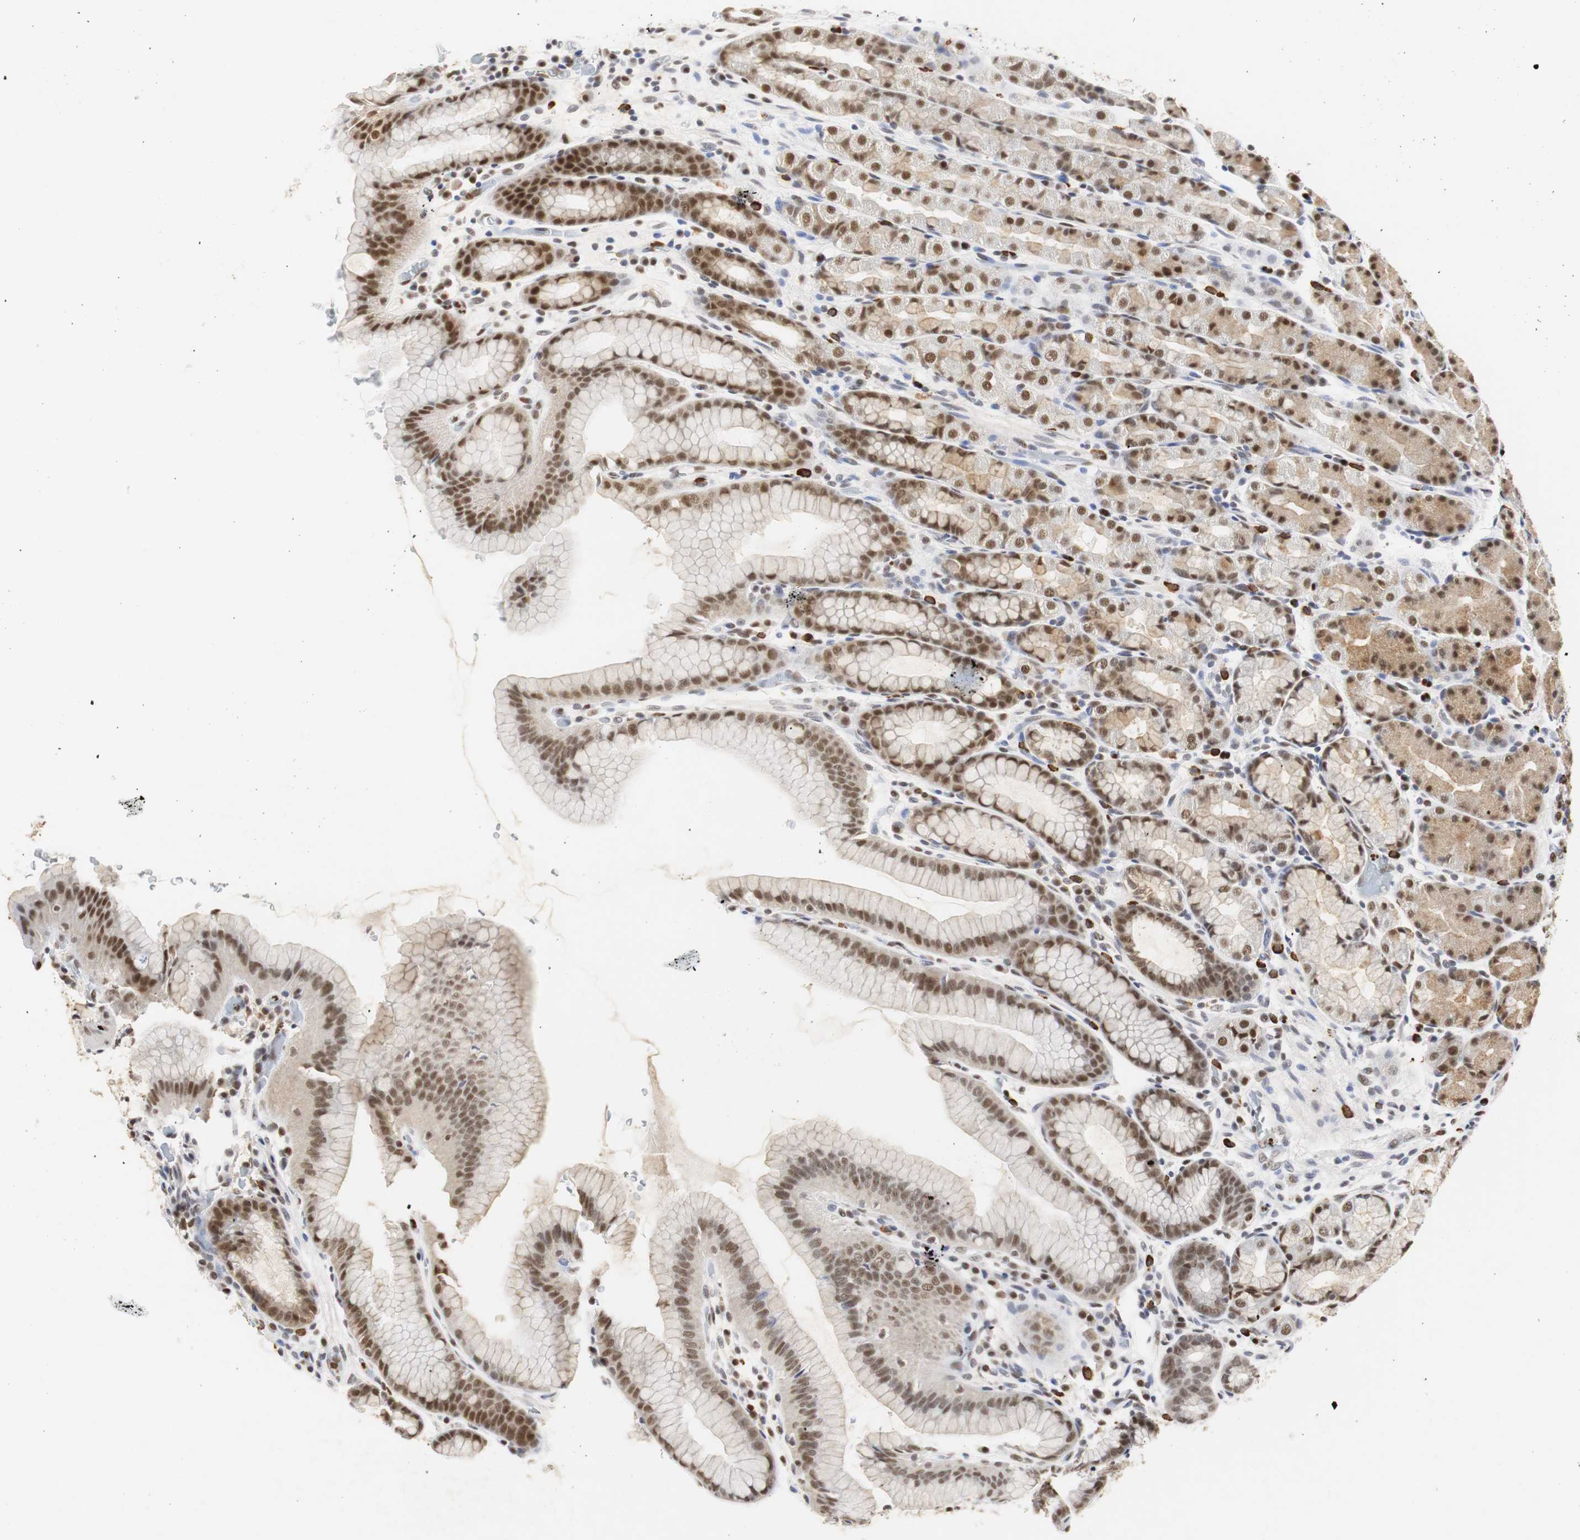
{"staining": {"intensity": "moderate", "quantity": ">75%", "location": "nuclear"}, "tissue": "stomach", "cell_type": "Glandular cells", "image_type": "normal", "snomed": [{"axis": "morphology", "description": "Normal tissue, NOS"}, {"axis": "topography", "description": "Stomach, upper"}], "caption": "Immunohistochemistry of unremarkable human stomach shows medium levels of moderate nuclear positivity in about >75% of glandular cells.", "gene": "ZFC3H1", "patient": {"sex": "male", "age": 68}}